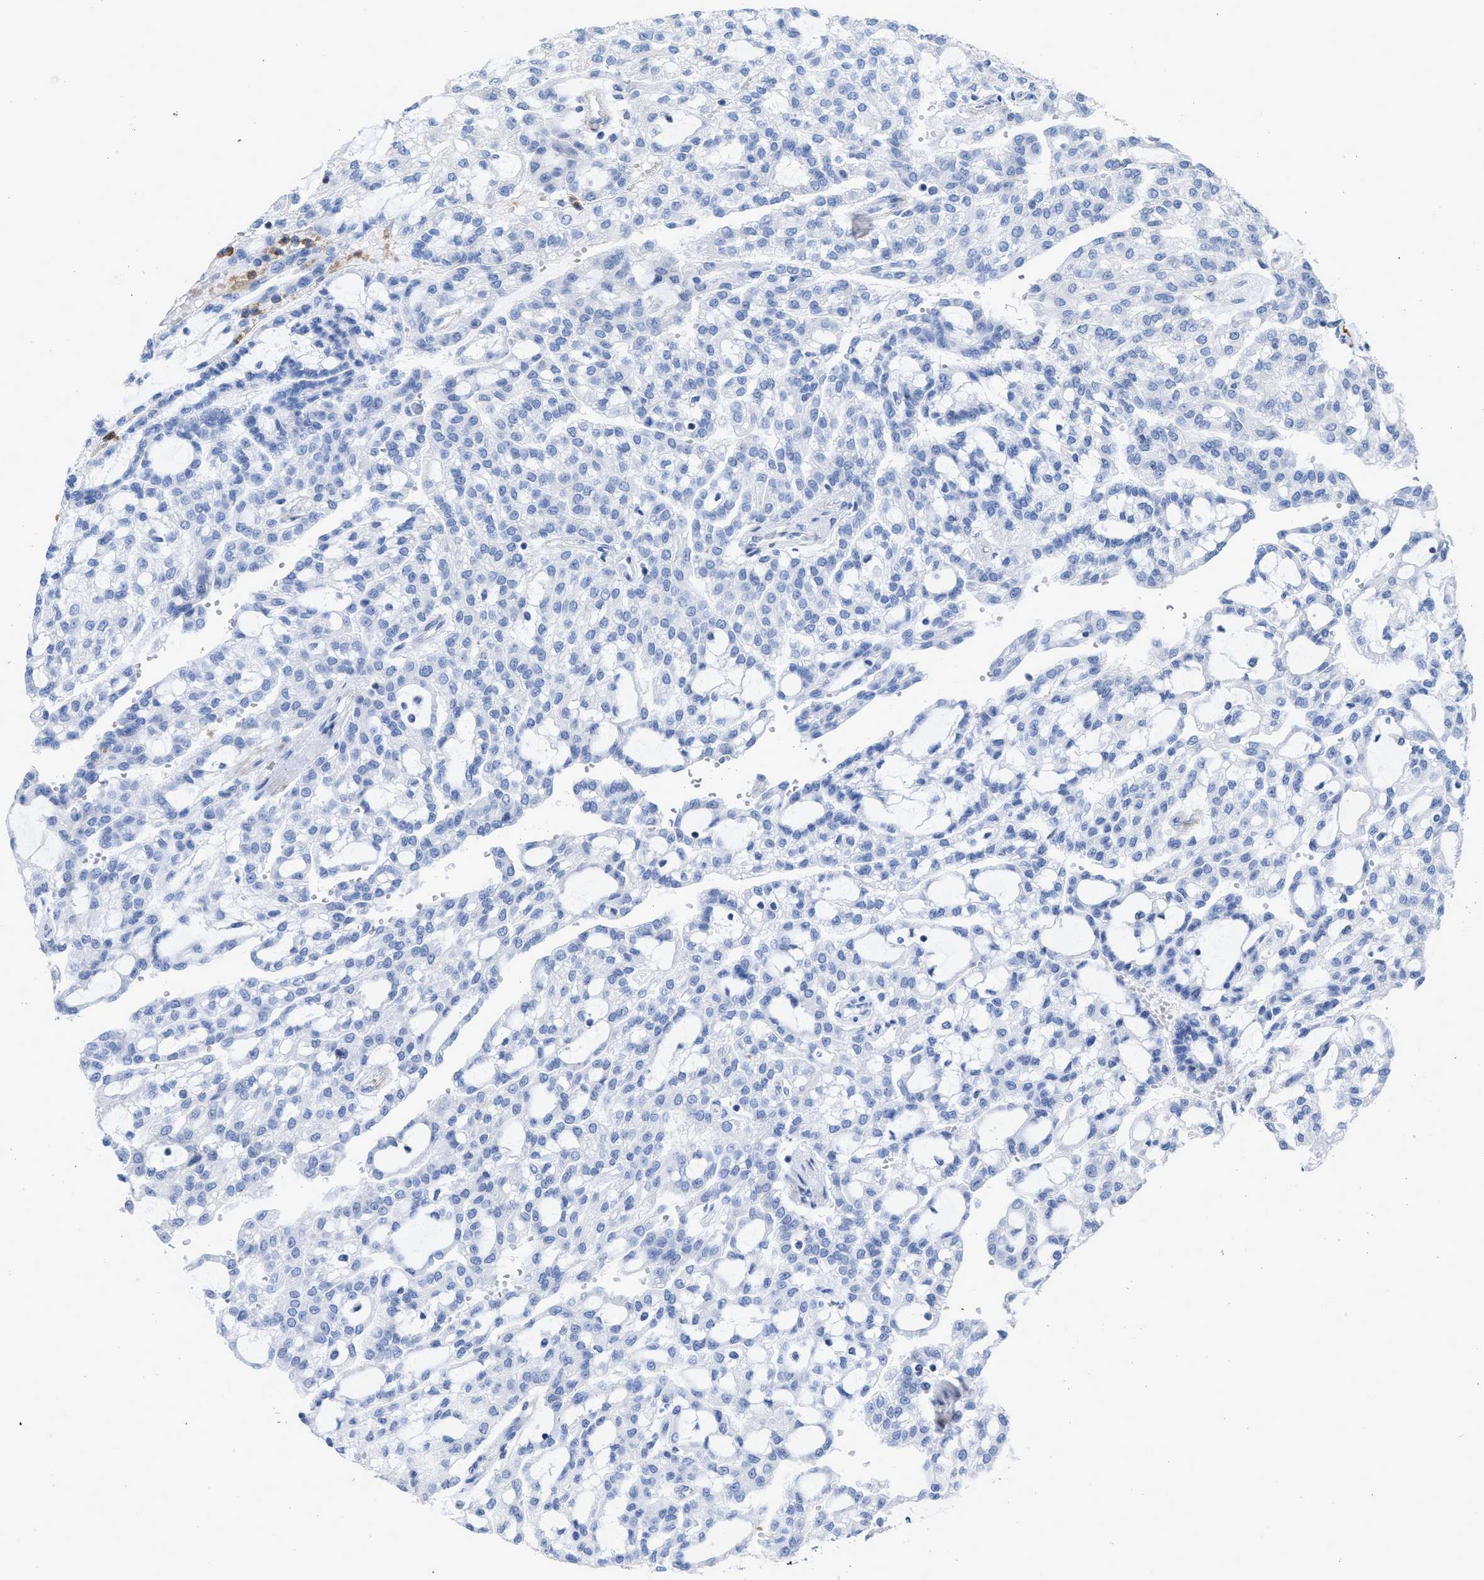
{"staining": {"intensity": "negative", "quantity": "none", "location": "none"}, "tissue": "renal cancer", "cell_type": "Tumor cells", "image_type": "cancer", "snomed": [{"axis": "morphology", "description": "Adenocarcinoma, NOS"}, {"axis": "topography", "description": "Kidney"}], "caption": "Immunohistochemistry (IHC) image of human adenocarcinoma (renal) stained for a protein (brown), which reveals no expression in tumor cells.", "gene": "PRMT2", "patient": {"sex": "male", "age": 63}}